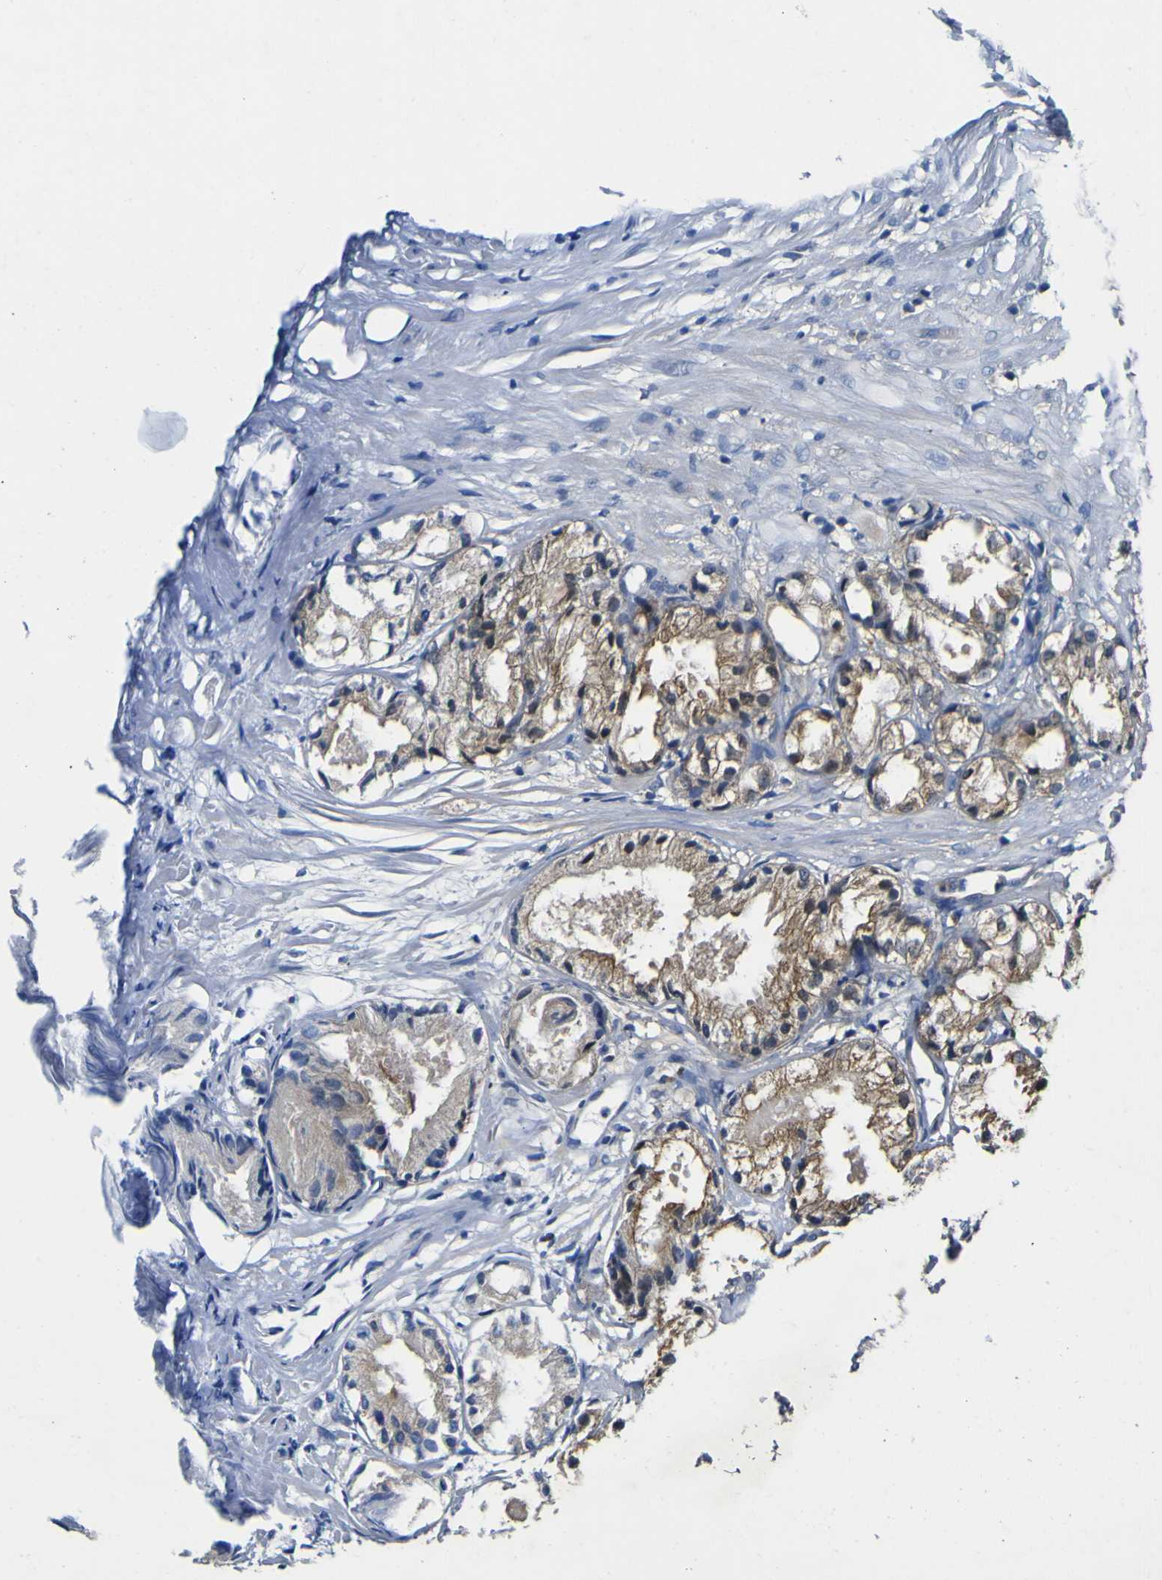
{"staining": {"intensity": "moderate", "quantity": ">75%", "location": "cytoplasmic/membranous"}, "tissue": "prostate cancer", "cell_type": "Tumor cells", "image_type": "cancer", "snomed": [{"axis": "morphology", "description": "Adenocarcinoma, Low grade"}, {"axis": "topography", "description": "Prostate"}], "caption": "Prostate low-grade adenocarcinoma stained for a protein (brown) exhibits moderate cytoplasmic/membranous positive staining in about >75% of tumor cells.", "gene": "EML2", "patient": {"sex": "male", "age": 72}}